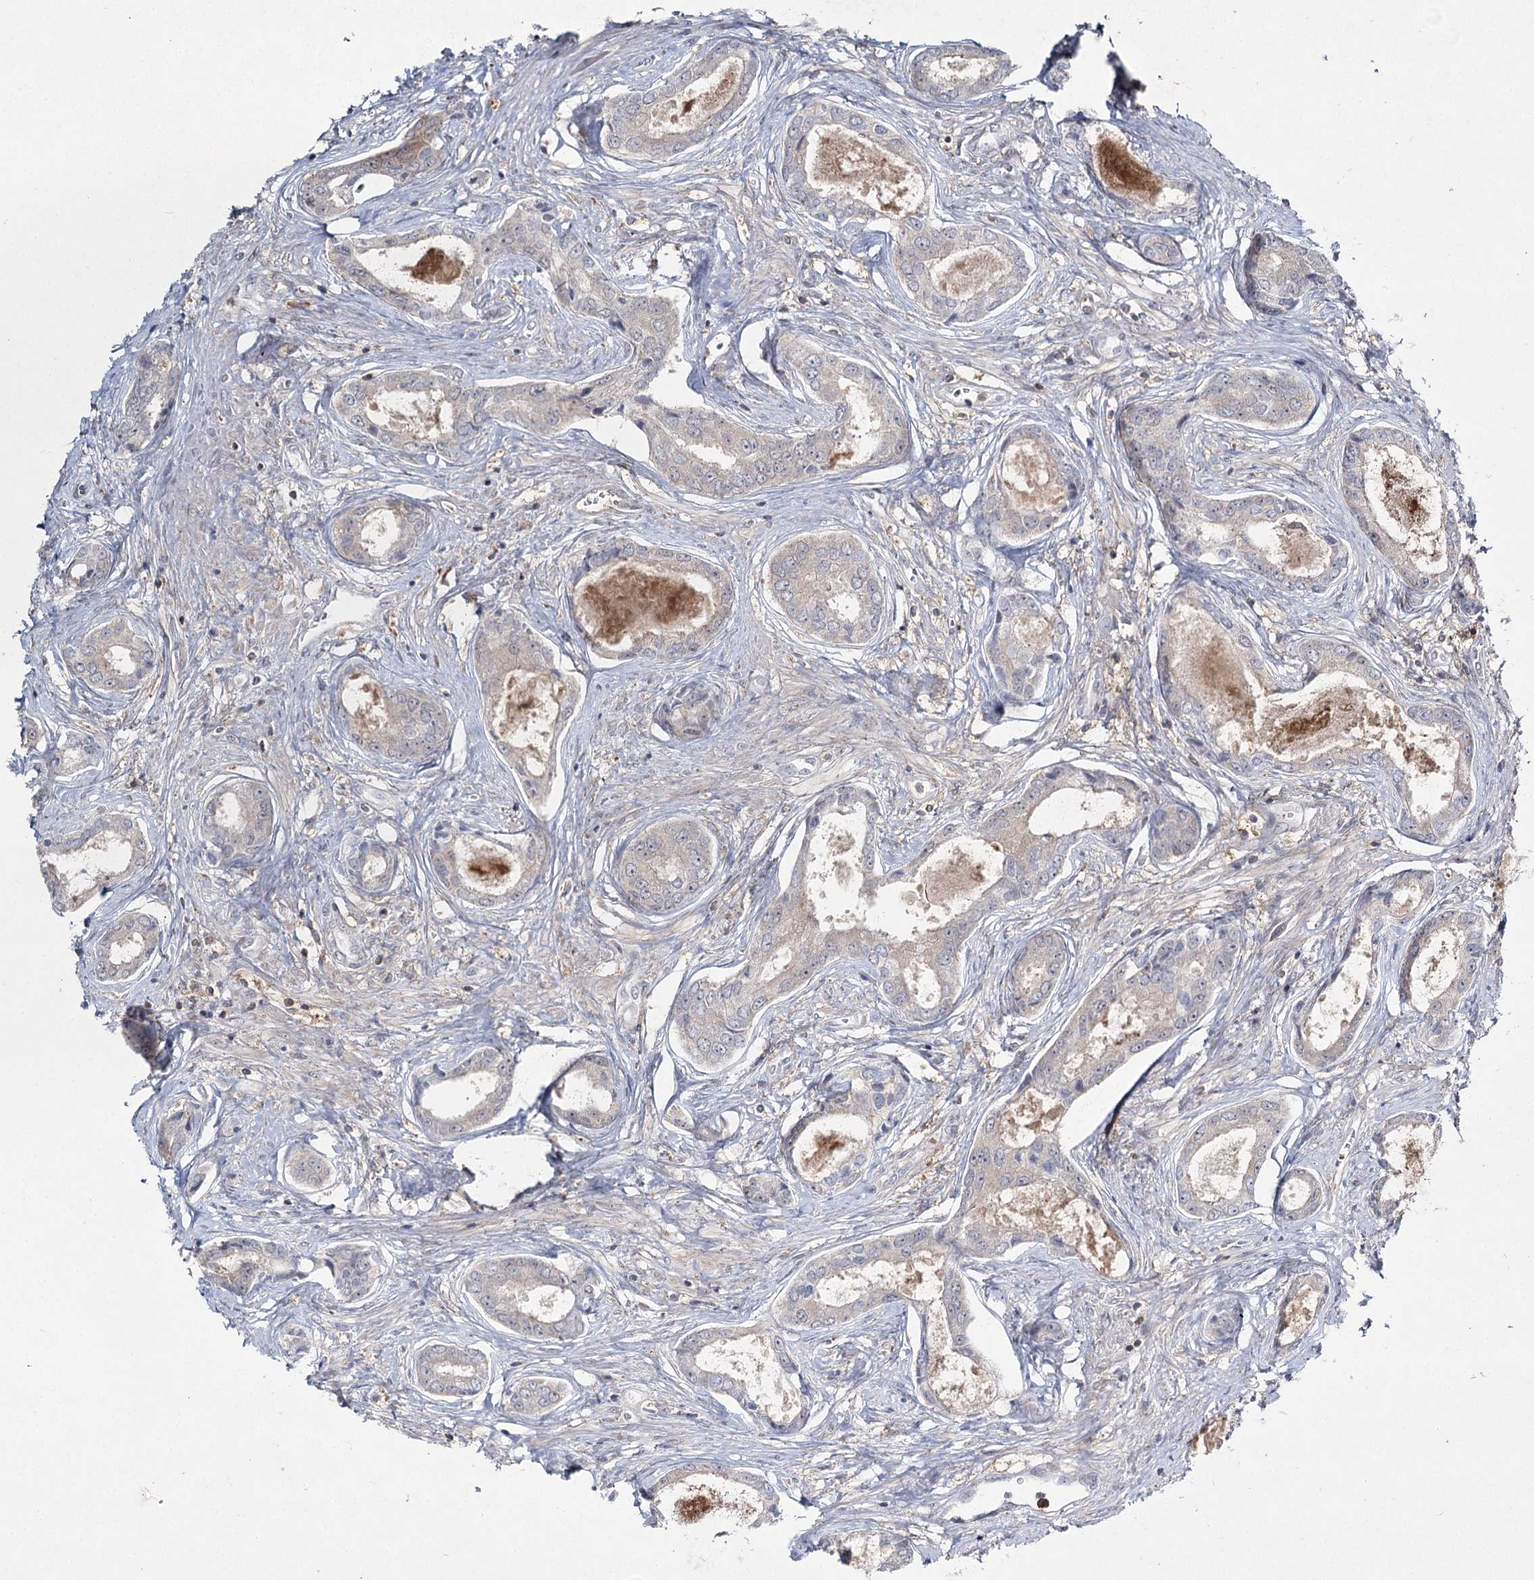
{"staining": {"intensity": "negative", "quantity": "none", "location": "none"}, "tissue": "prostate cancer", "cell_type": "Tumor cells", "image_type": "cancer", "snomed": [{"axis": "morphology", "description": "Adenocarcinoma, Low grade"}, {"axis": "topography", "description": "Prostate"}], "caption": "DAB (3,3'-diaminobenzidine) immunohistochemical staining of human prostate adenocarcinoma (low-grade) reveals no significant expression in tumor cells.", "gene": "WDR44", "patient": {"sex": "male", "age": 68}}